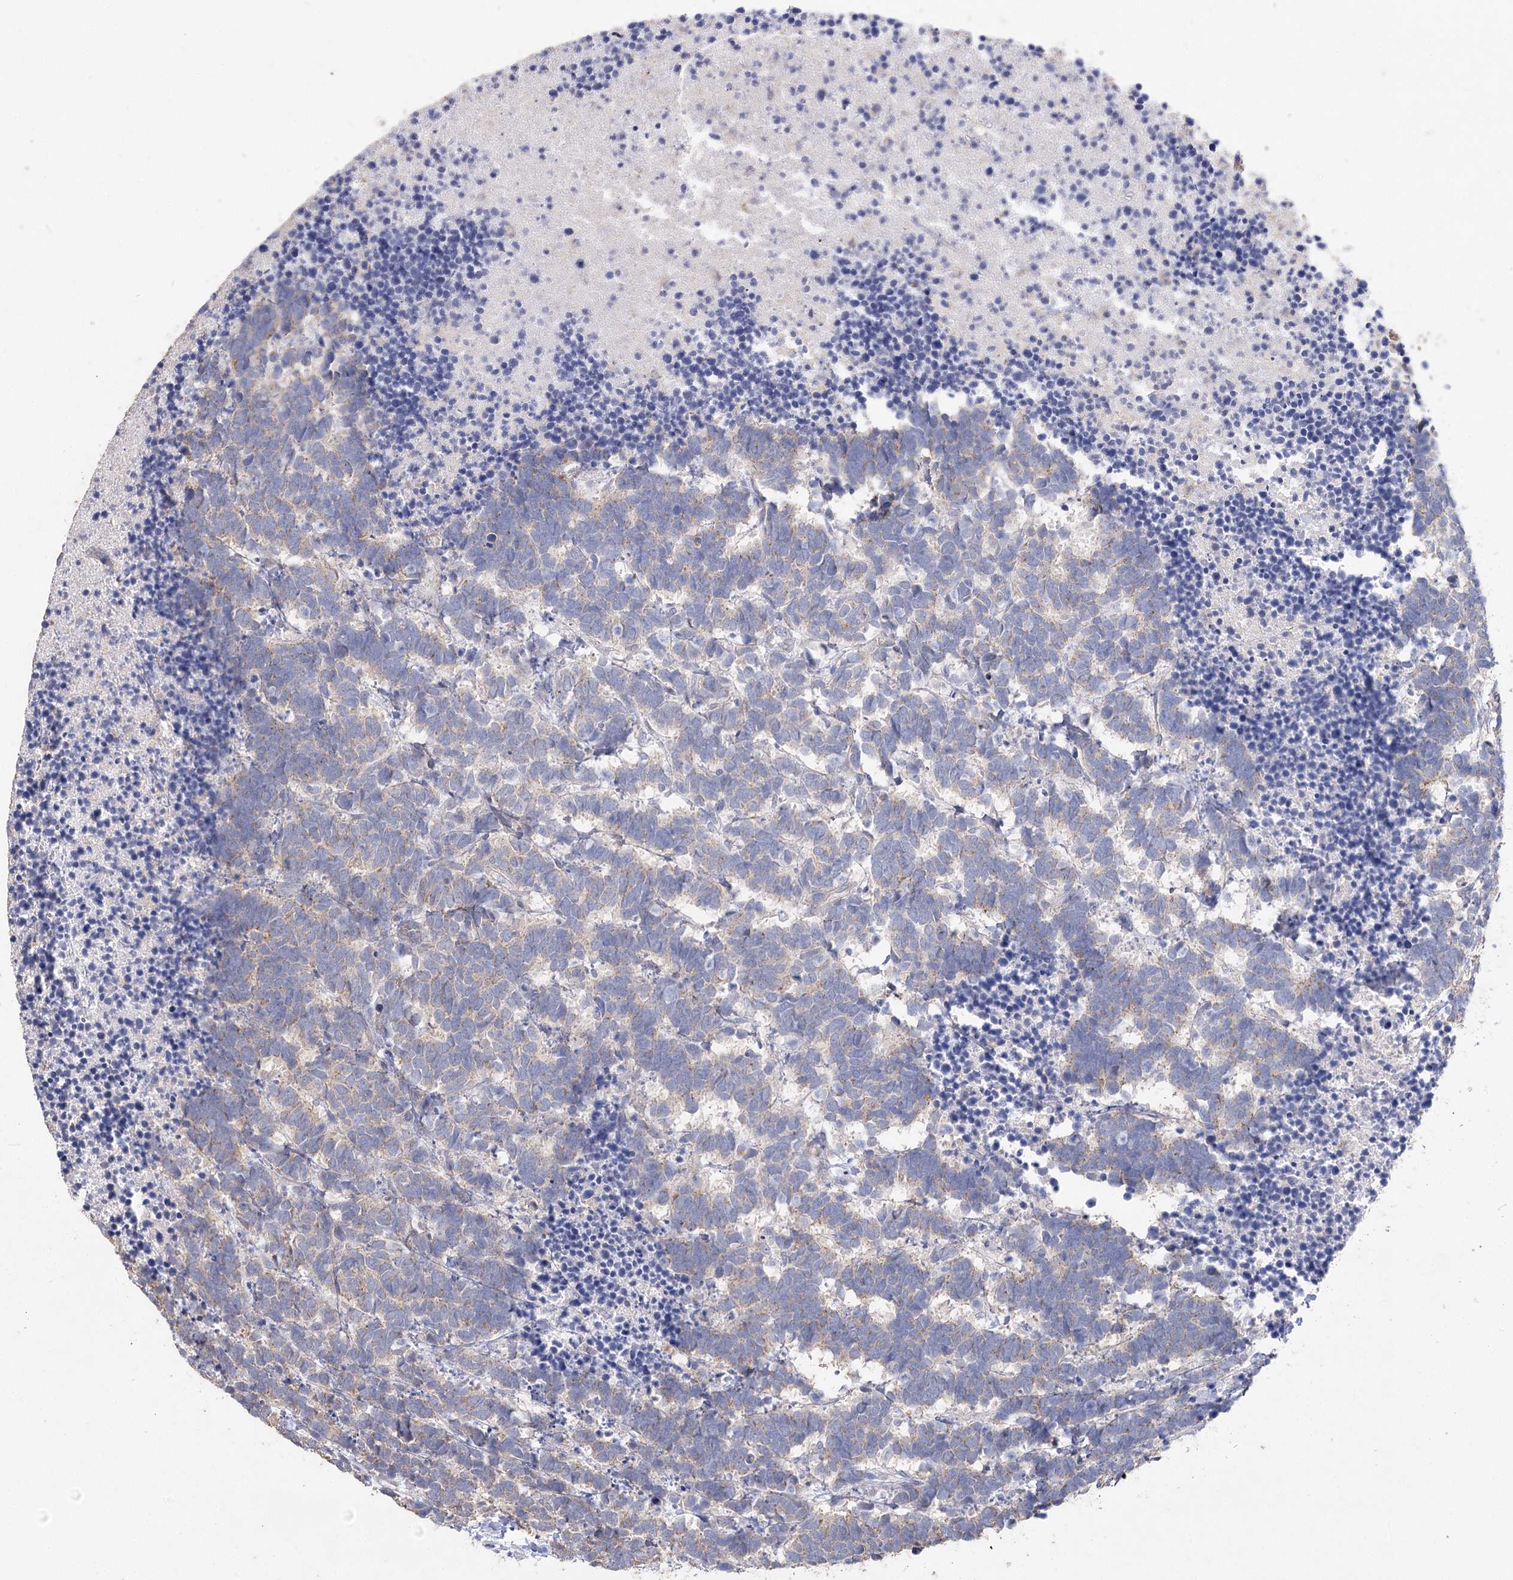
{"staining": {"intensity": "weak", "quantity": "25%-75%", "location": "cytoplasmic/membranous"}, "tissue": "carcinoid", "cell_type": "Tumor cells", "image_type": "cancer", "snomed": [{"axis": "morphology", "description": "Carcinoma, NOS"}, {"axis": "morphology", "description": "Carcinoid, malignant, NOS"}, {"axis": "topography", "description": "Urinary bladder"}], "caption": "Human malignant carcinoid stained for a protein (brown) demonstrates weak cytoplasmic/membranous positive expression in about 25%-75% of tumor cells.", "gene": "AURKC", "patient": {"sex": "male", "age": 57}}